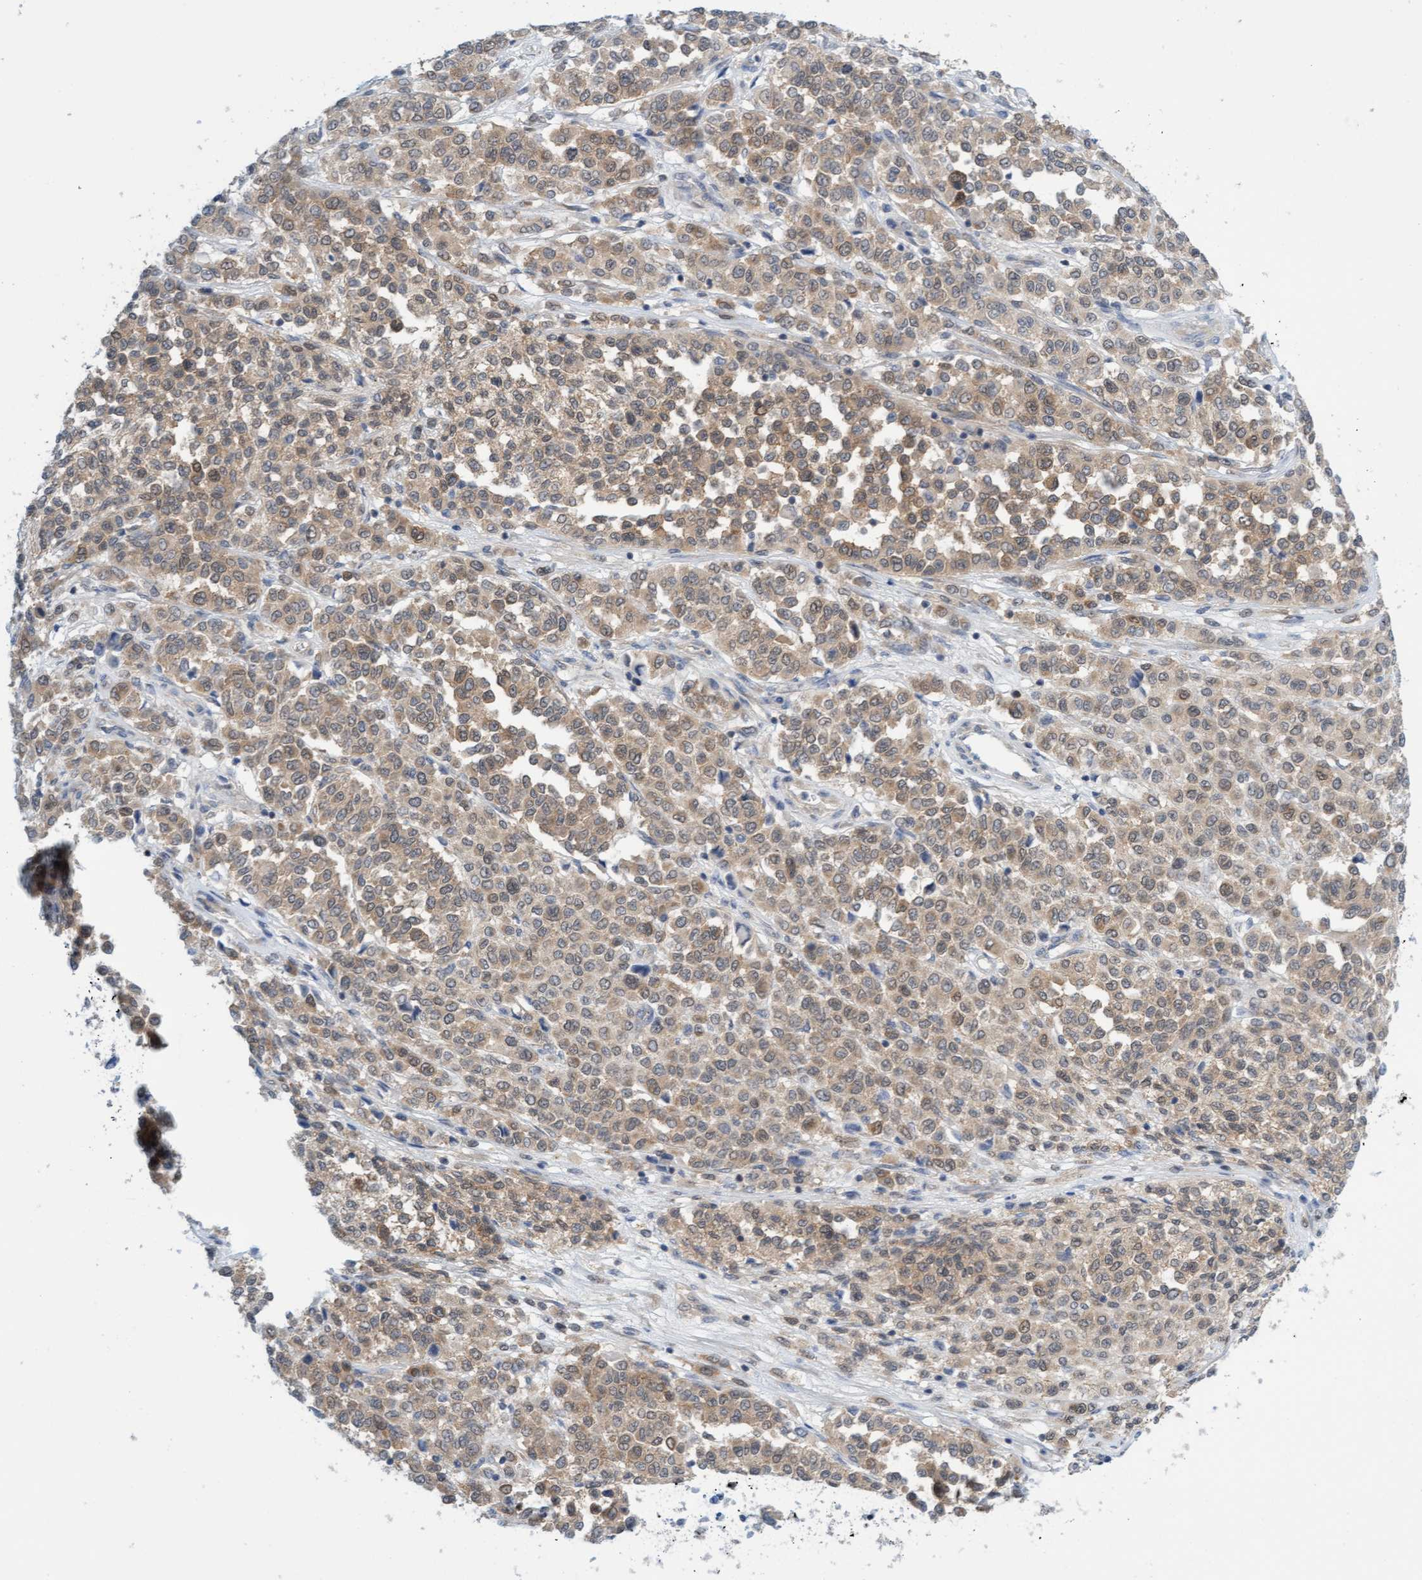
{"staining": {"intensity": "weak", "quantity": ">75%", "location": "cytoplasmic/membranous"}, "tissue": "melanoma", "cell_type": "Tumor cells", "image_type": "cancer", "snomed": [{"axis": "morphology", "description": "Malignant melanoma, Metastatic site"}, {"axis": "topography", "description": "Pancreas"}], "caption": "Melanoma stained for a protein (brown) displays weak cytoplasmic/membranous positive positivity in approximately >75% of tumor cells.", "gene": "AMZ2", "patient": {"sex": "female", "age": 30}}